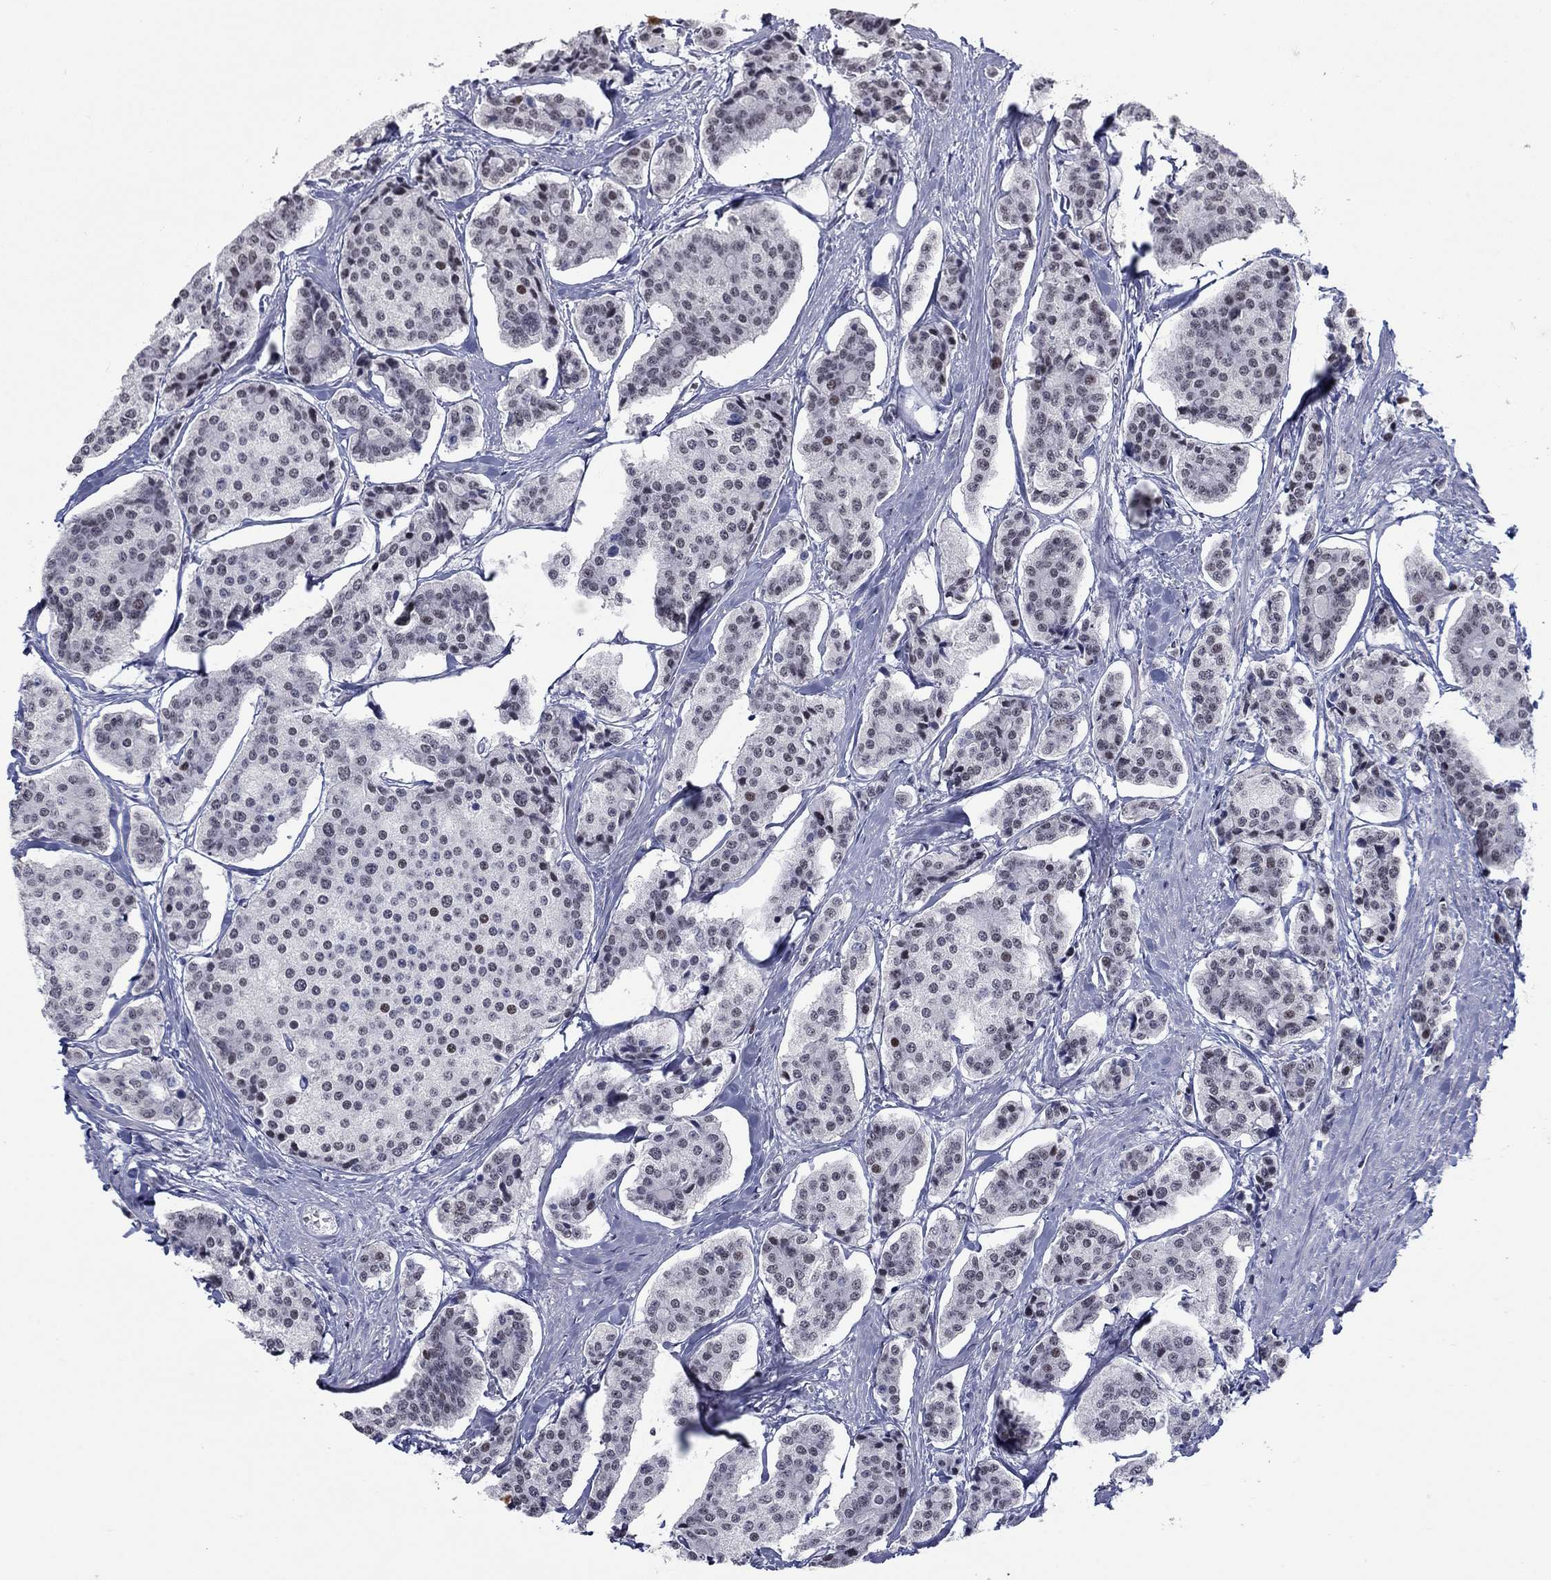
{"staining": {"intensity": "negative", "quantity": "none", "location": "none"}, "tissue": "carcinoid", "cell_type": "Tumor cells", "image_type": "cancer", "snomed": [{"axis": "morphology", "description": "Carcinoid, malignant, NOS"}, {"axis": "topography", "description": "Small intestine"}], "caption": "Immunohistochemical staining of carcinoid shows no significant expression in tumor cells.", "gene": "NPAS3", "patient": {"sex": "female", "age": 65}}